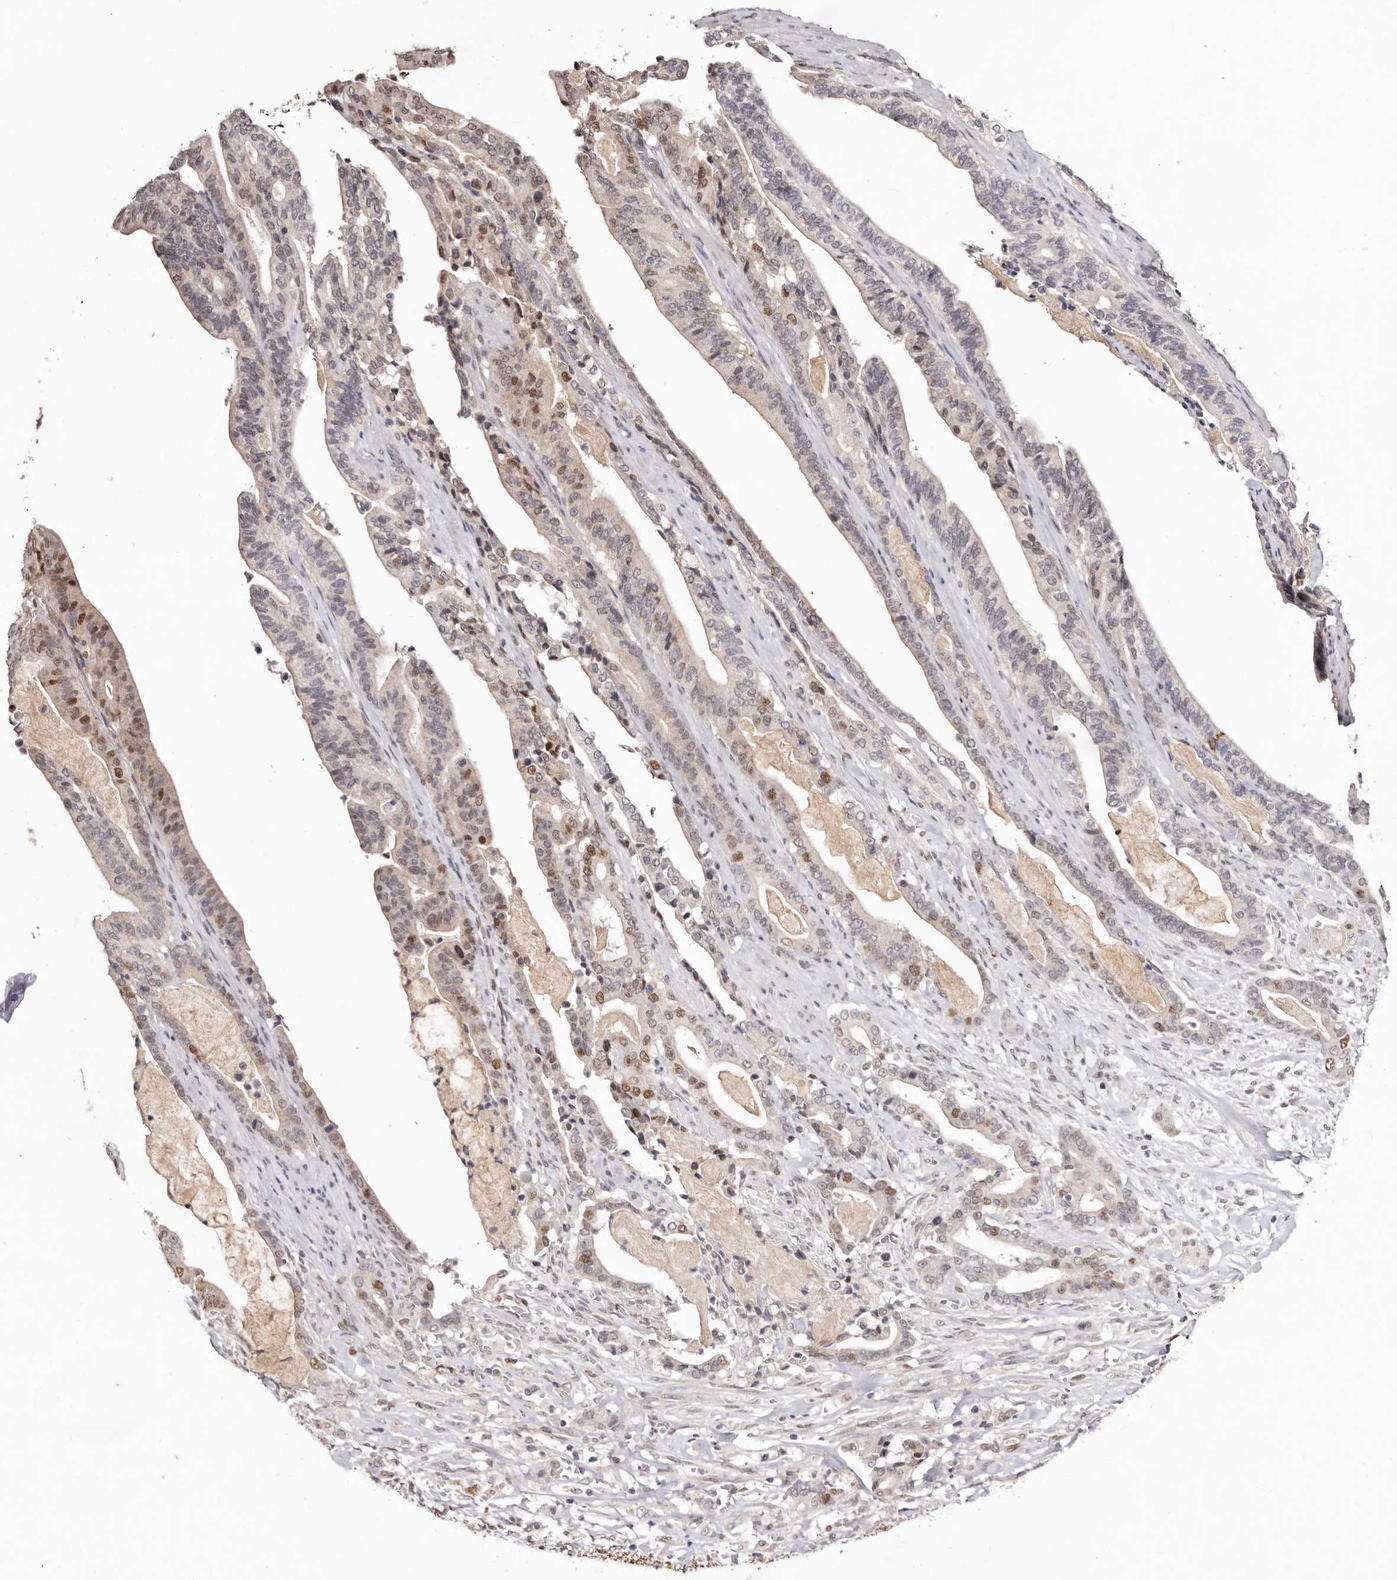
{"staining": {"intensity": "moderate", "quantity": "25%-75%", "location": "nuclear"}, "tissue": "pancreatic cancer", "cell_type": "Tumor cells", "image_type": "cancer", "snomed": [{"axis": "morphology", "description": "Adenocarcinoma, NOS"}, {"axis": "topography", "description": "Pancreas"}], "caption": "The micrograph exhibits a brown stain indicating the presence of a protein in the nuclear of tumor cells in pancreatic adenocarcinoma.", "gene": "NOTCH1", "patient": {"sex": "male", "age": 63}}